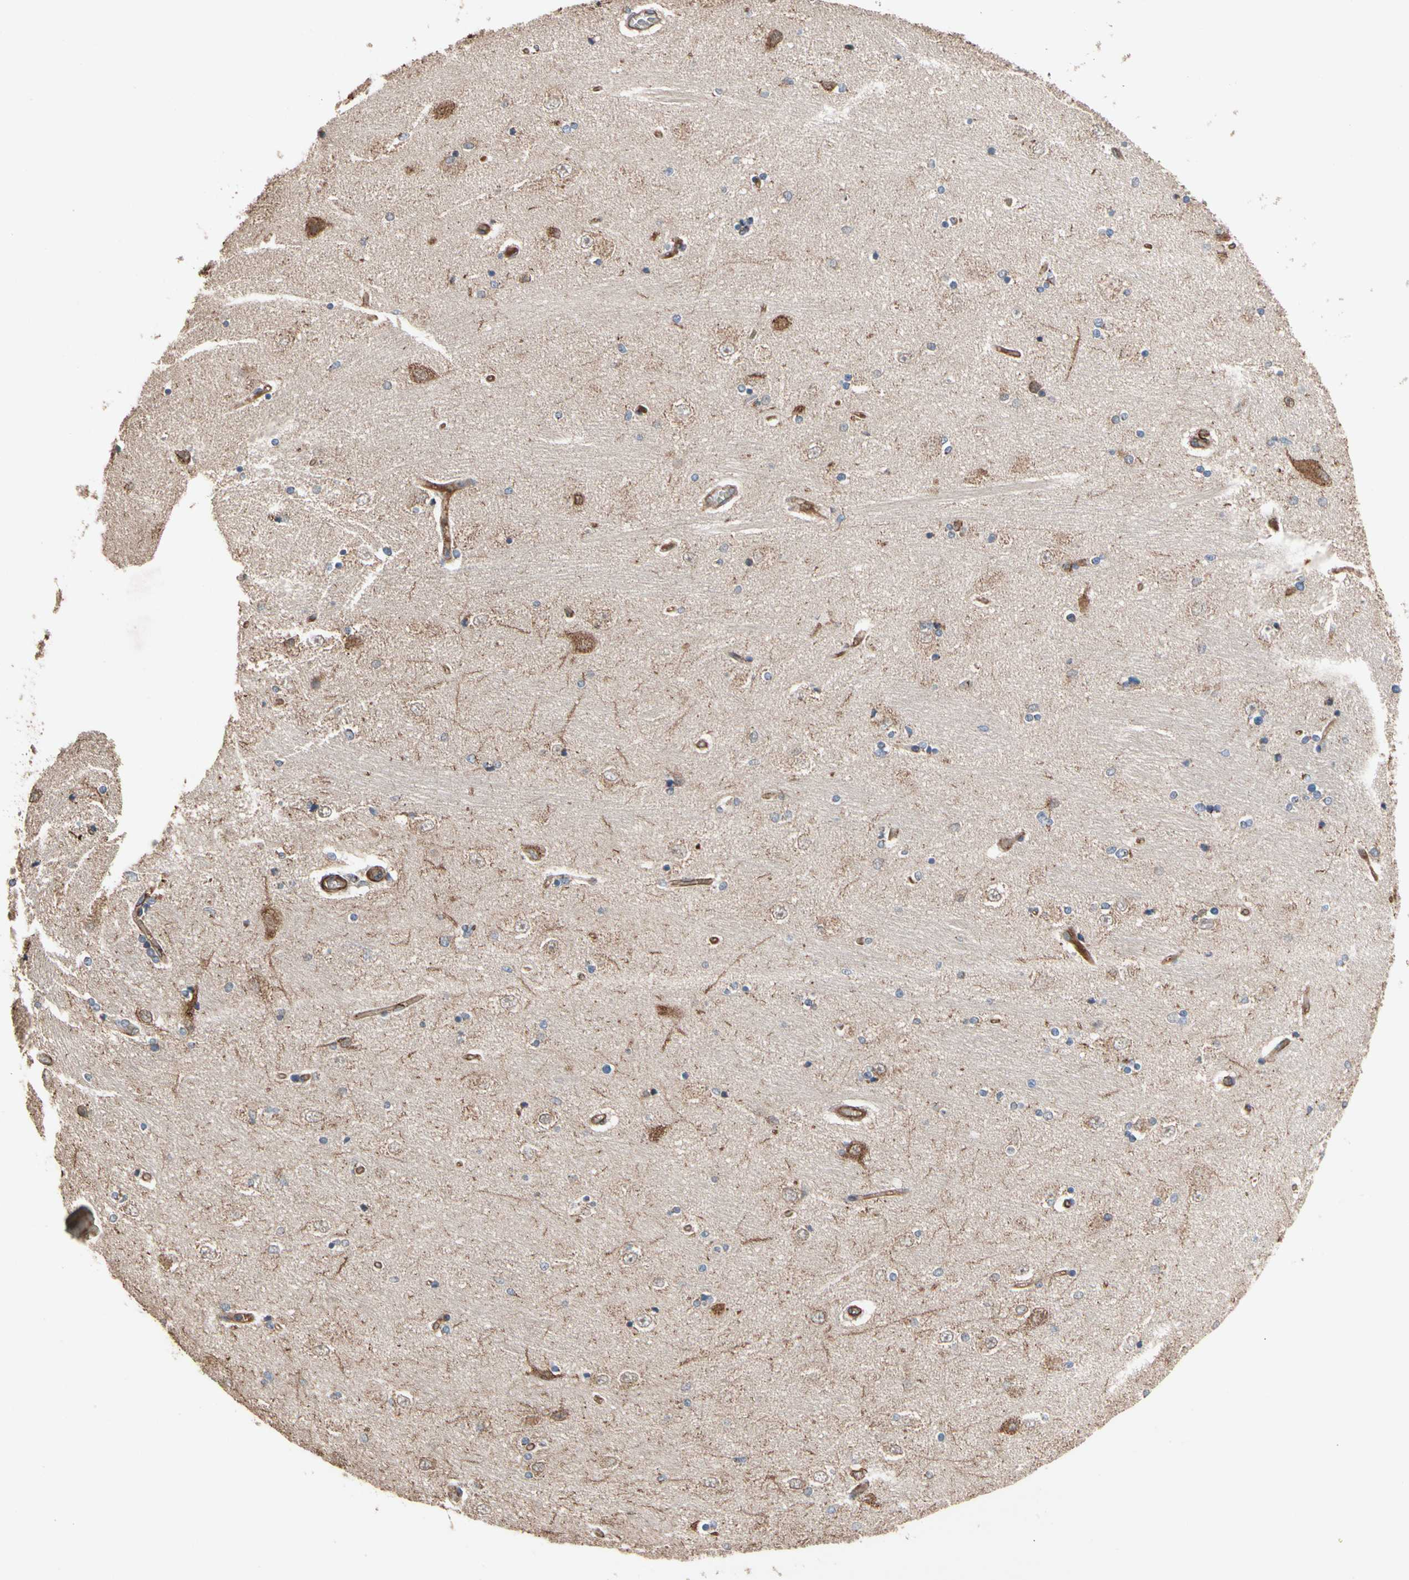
{"staining": {"intensity": "negative", "quantity": "none", "location": "none"}, "tissue": "hippocampus", "cell_type": "Glial cells", "image_type": "normal", "snomed": [{"axis": "morphology", "description": "Normal tissue, NOS"}, {"axis": "topography", "description": "Hippocampus"}], "caption": "Immunohistochemical staining of unremarkable human hippocampus demonstrates no significant staining in glial cells. (DAB (3,3'-diaminobenzidine) immunohistochemistry (IHC) visualized using brightfield microscopy, high magnification).", "gene": "GCK", "patient": {"sex": "female", "age": 54}}